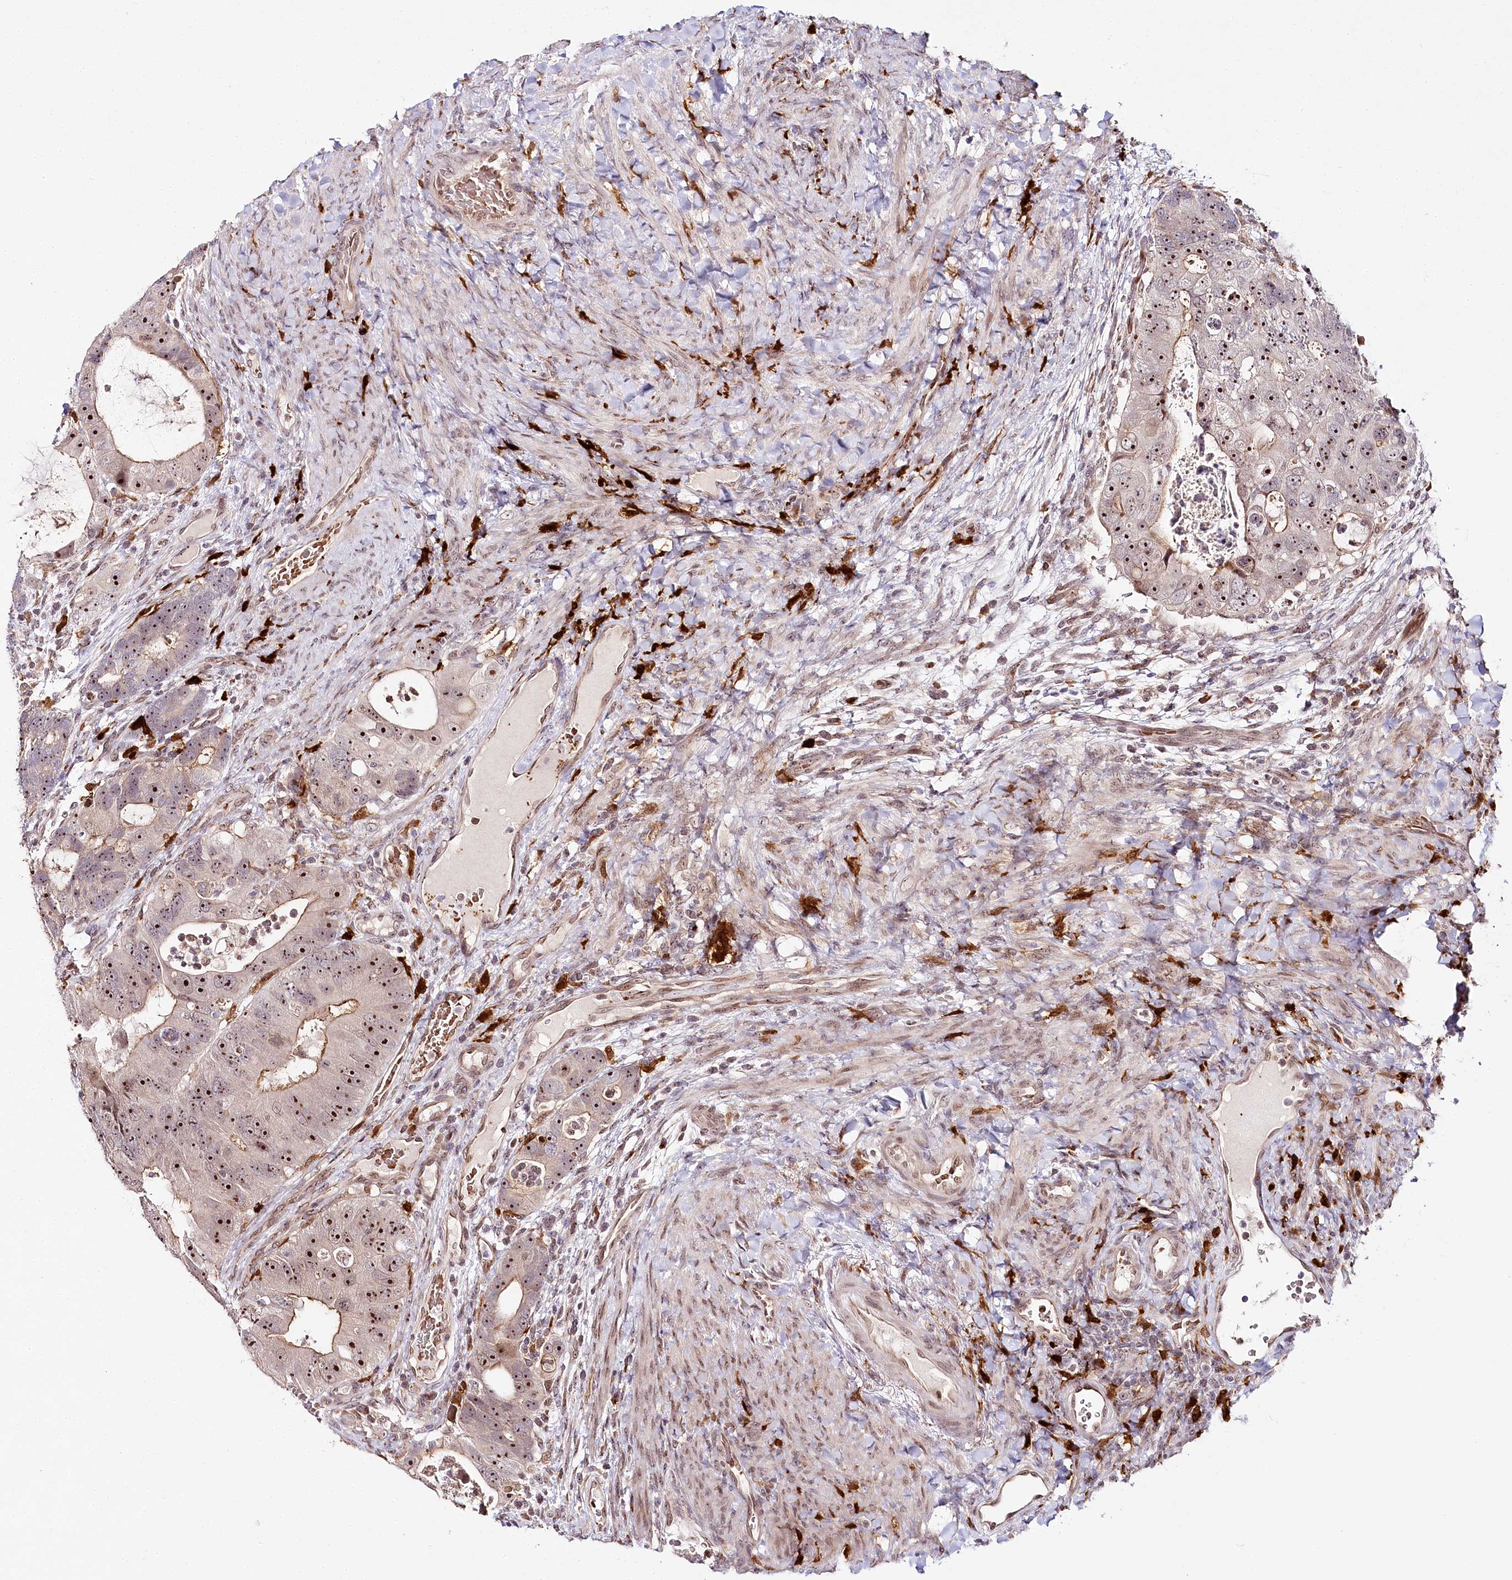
{"staining": {"intensity": "strong", "quantity": ">75%", "location": "nuclear"}, "tissue": "colorectal cancer", "cell_type": "Tumor cells", "image_type": "cancer", "snomed": [{"axis": "morphology", "description": "Adenocarcinoma, NOS"}, {"axis": "topography", "description": "Rectum"}], "caption": "DAB immunohistochemical staining of colorectal cancer (adenocarcinoma) displays strong nuclear protein staining in approximately >75% of tumor cells.", "gene": "WDR36", "patient": {"sex": "male", "age": 59}}